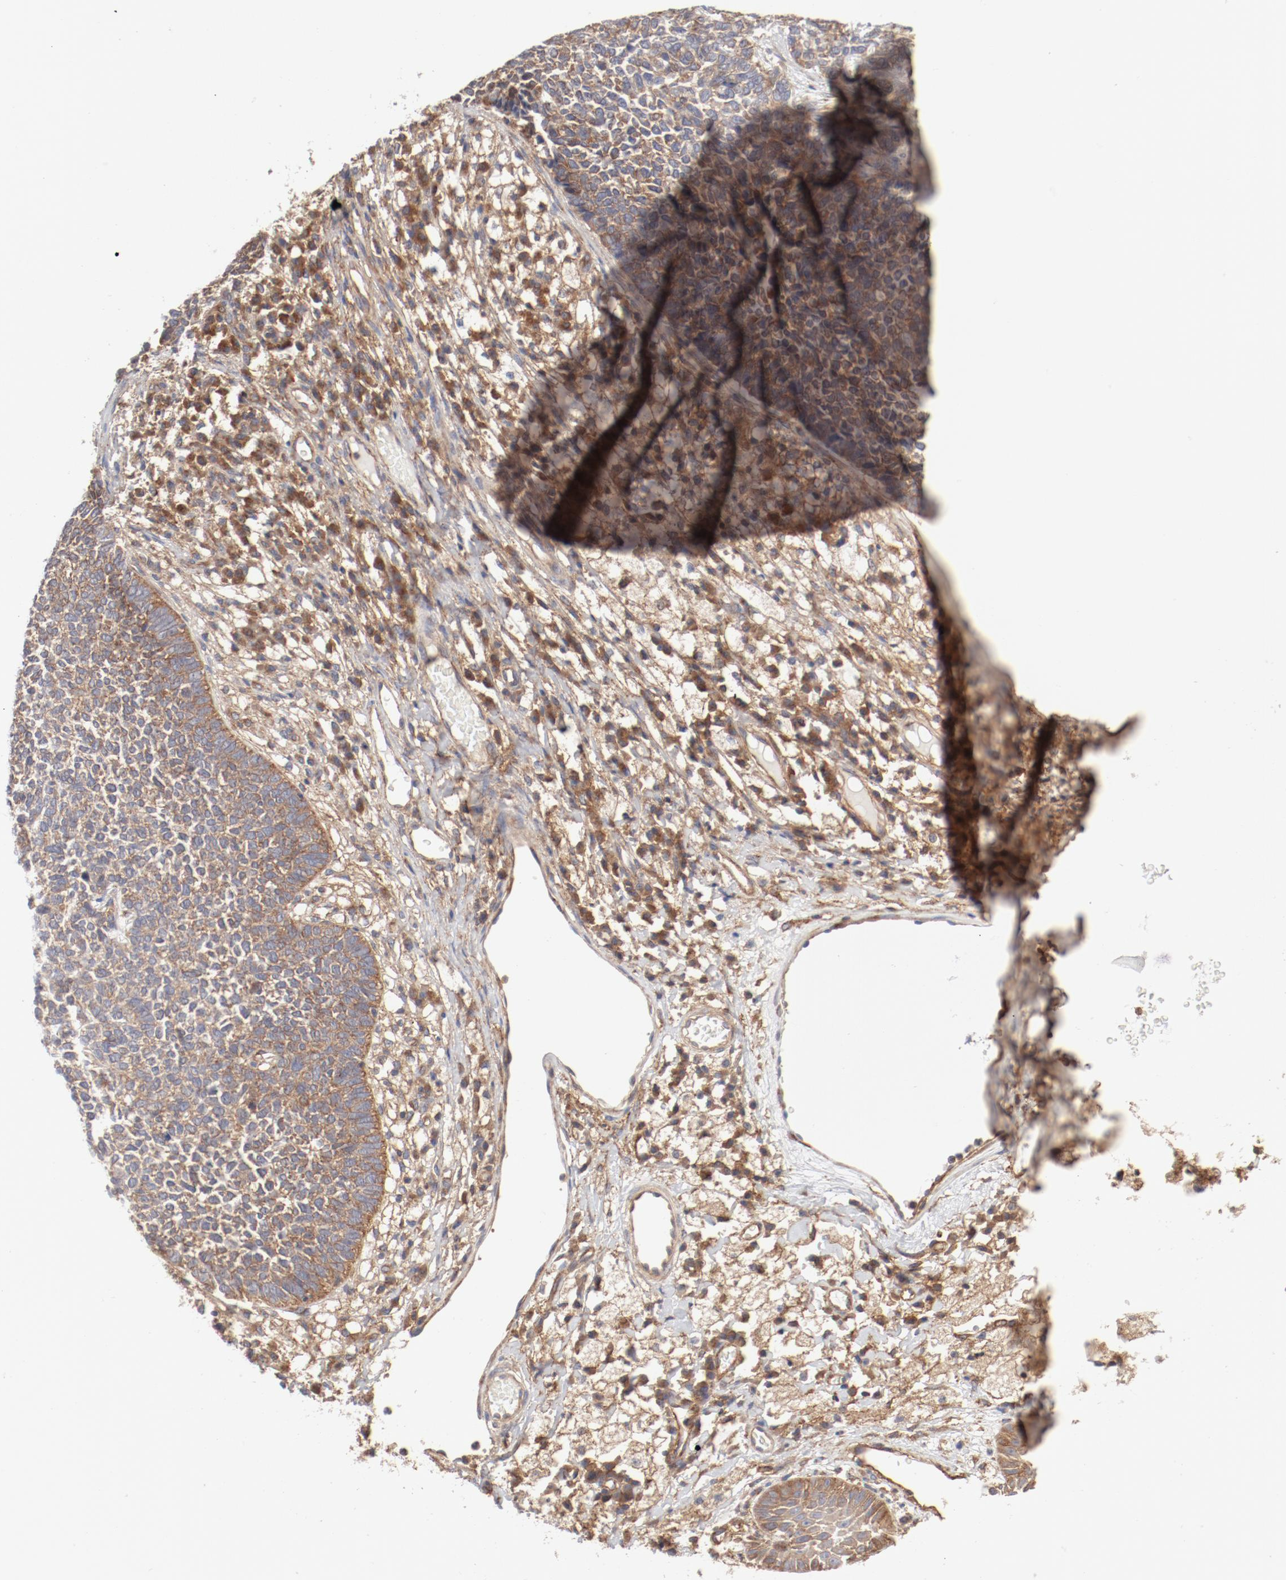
{"staining": {"intensity": "moderate", "quantity": "25%-75%", "location": "cytoplasmic/membranous"}, "tissue": "skin cancer", "cell_type": "Tumor cells", "image_type": "cancer", "snomed": [{"axis": "morphology", "description": "Basal cell carcinoma"}, {"axis": "topography", "description": "Skin"}], "caption": "The micrograph shows staining of basal cell carcinoma (skin), revealing moderate cytoplasmic/membranous protein staining (brown color) within tumor cells.", "gene": "AP2A1", "patient": {"sex": "female", "age": 84}}